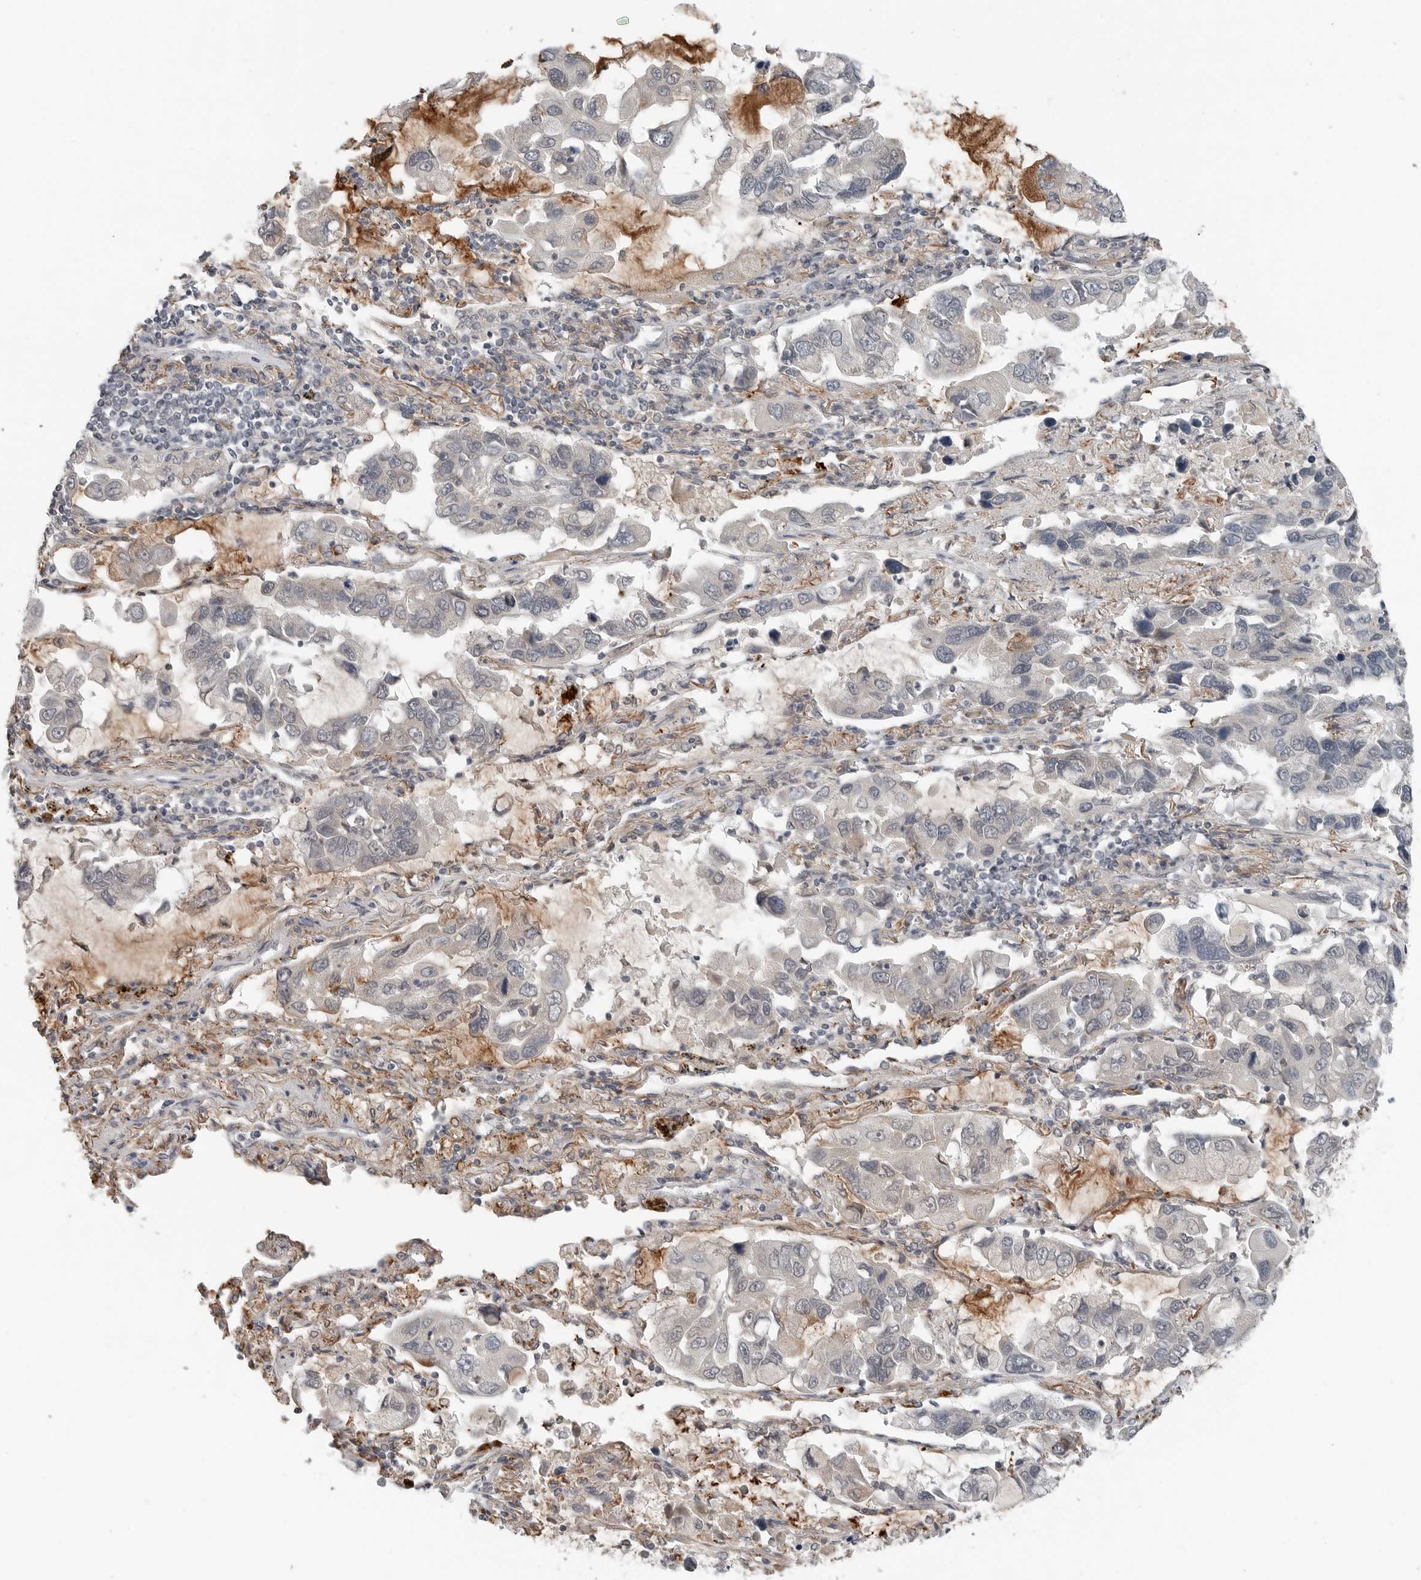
{"staining": {"intensity": "negative", "quantity": "none", "location": "none"}, "tissue": "lung cancer", "cell_type": "Tumor cells", "image_type": "cancer", "snomed": [{"axis": "morphology", "description": "Adenocarcinoma, NOS"}, {"axis": "topography", "description": "Lung"}], "caption": "A high-resolution histopathology image shows immunohistochemistry (IHC) staining of lung adenocarcinoma, which demonstrates no significant expression in tumor cells.", "gene": "FCRLB", "patient": {"sex": "male", "age": 64}}